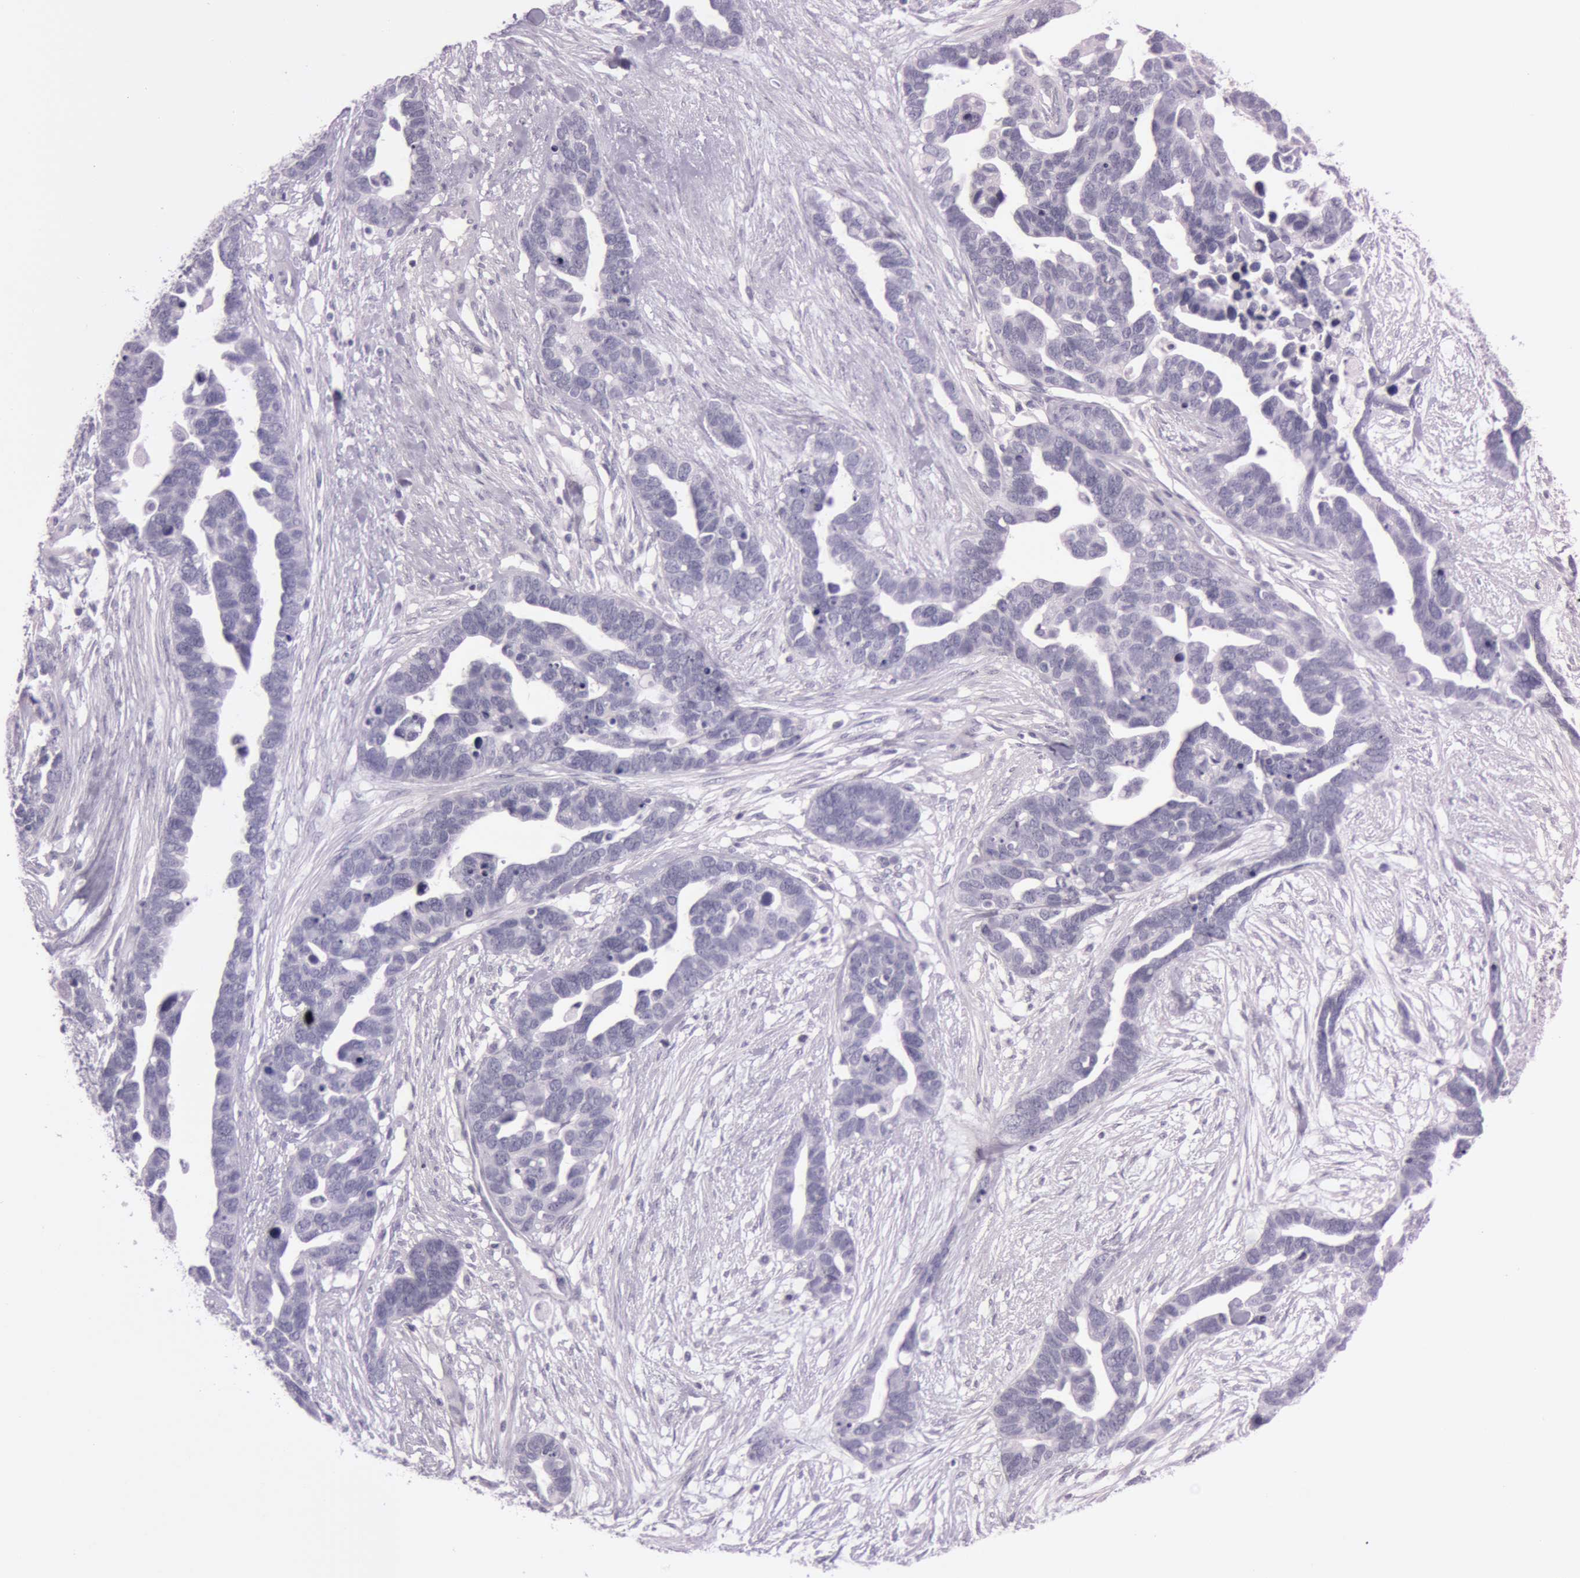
{"staining": {"intensity": "negative", "quantity": "none", "location": "none"}, "tissue": "ovarian cancer", "cell_type": "Tumor cells", "image_type": "cancer", "snomed": [{"axis": "morphology", "description": "Cystadenocarcinoma, serous, NOS"}, {"axis": "topography", "description": "Ovary"}], "caption": "High power microscopy micrograph of an immunohistochemistry histopathology image of ovarian serous cystadenocarcinoma, revealing no significant staining in tumor cells.", "gene": "S100A7", "patient": {"sex": "female", "age": 54}}